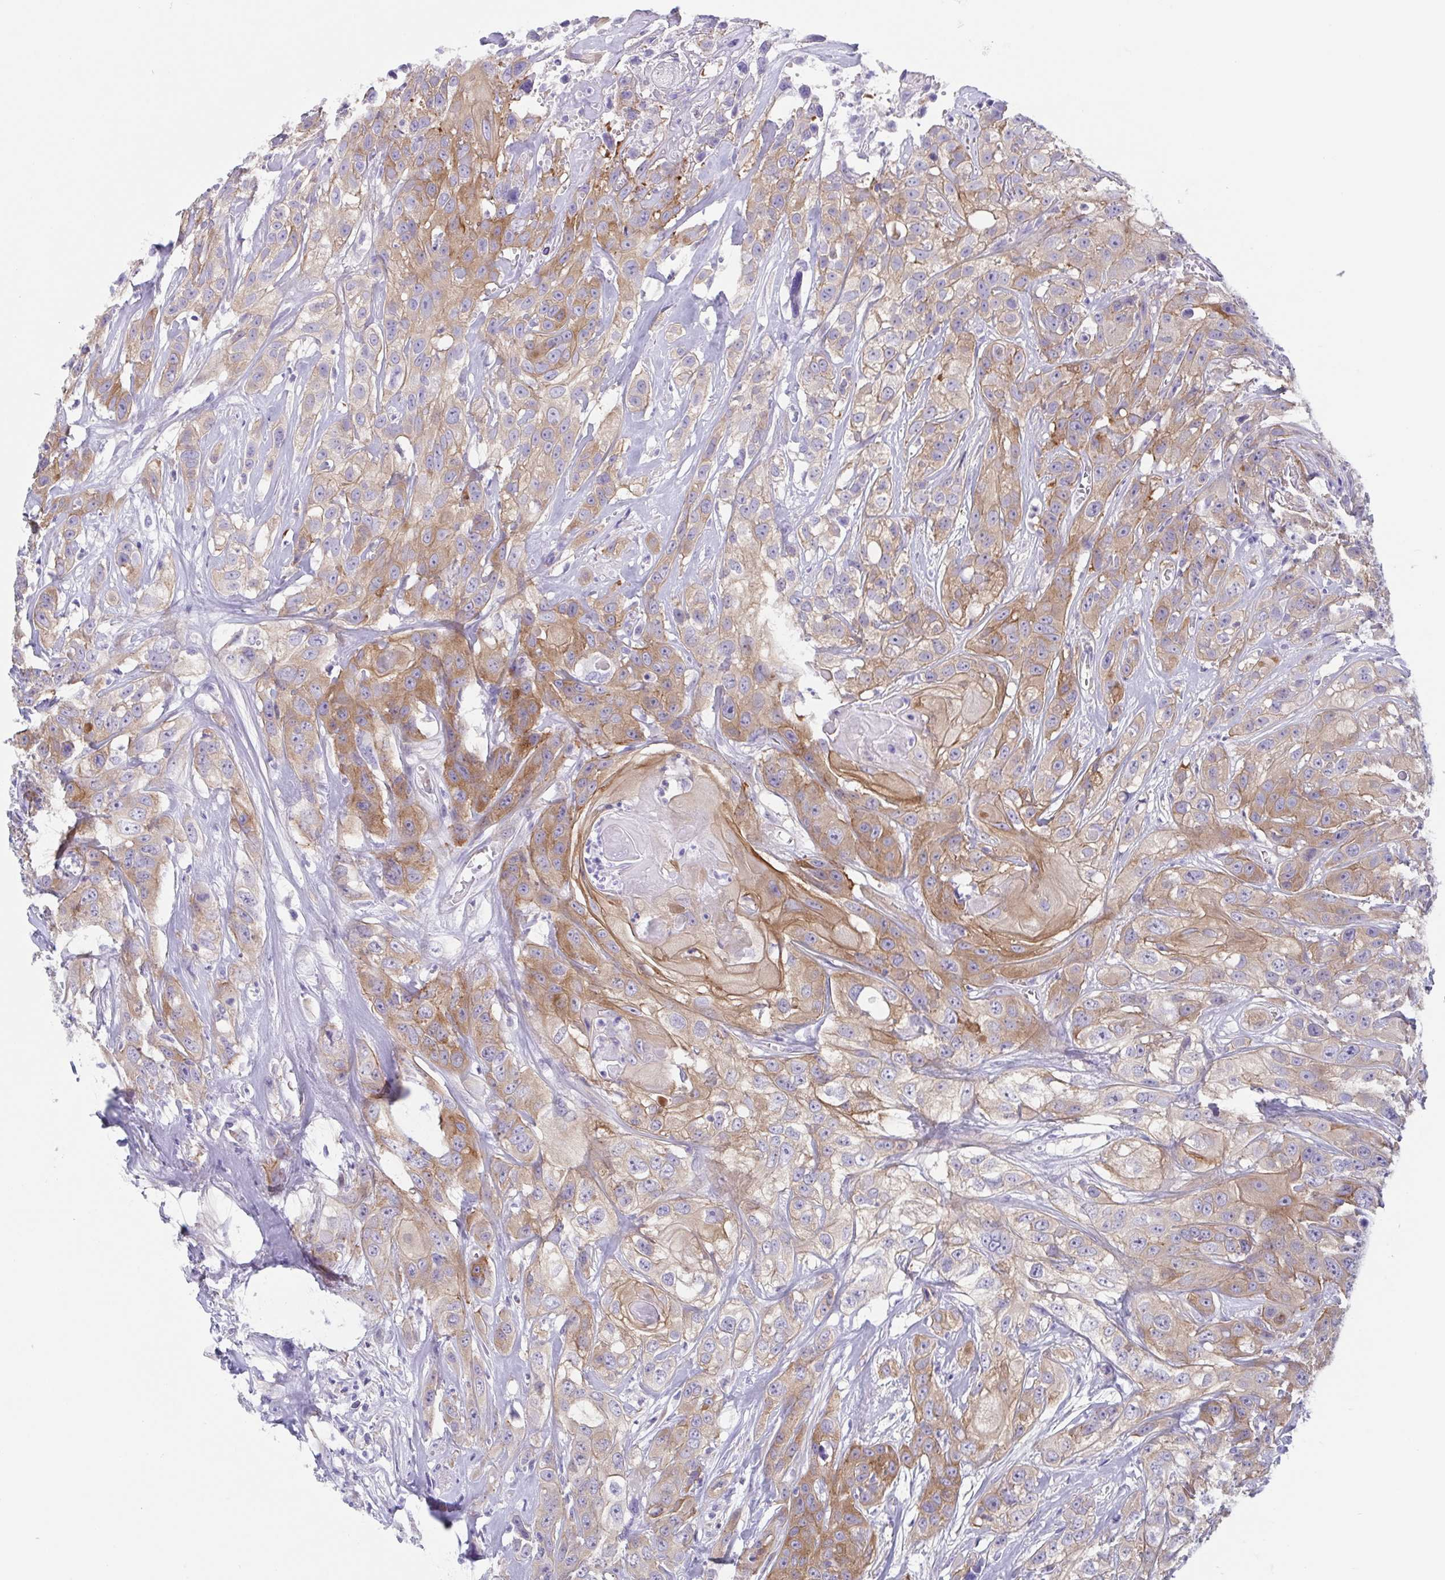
{"staining": {"intensity": "moderate", "quantity": "25%-75%", "location": "cytoplasmic/membranous"}, "tissue": "head and neck cancer", "cell_type": "Tumor cells", "image_type": "cancer", "snomed": [{"axis": "morphology", "description": "Squamous cell carcinoma, NOS"}, {"axis": "topography", "description": "Head-Neck"}], "caption": "IHC photomicrograph of human head and neck cancer stained for a protein (brown), which displays medium levels of moderate cytoplasmic/membranous staining in about 25%-75% of tumor cells.", "gene": "DYNC1I1", "patient": {"sex": "male", "age": 57}}